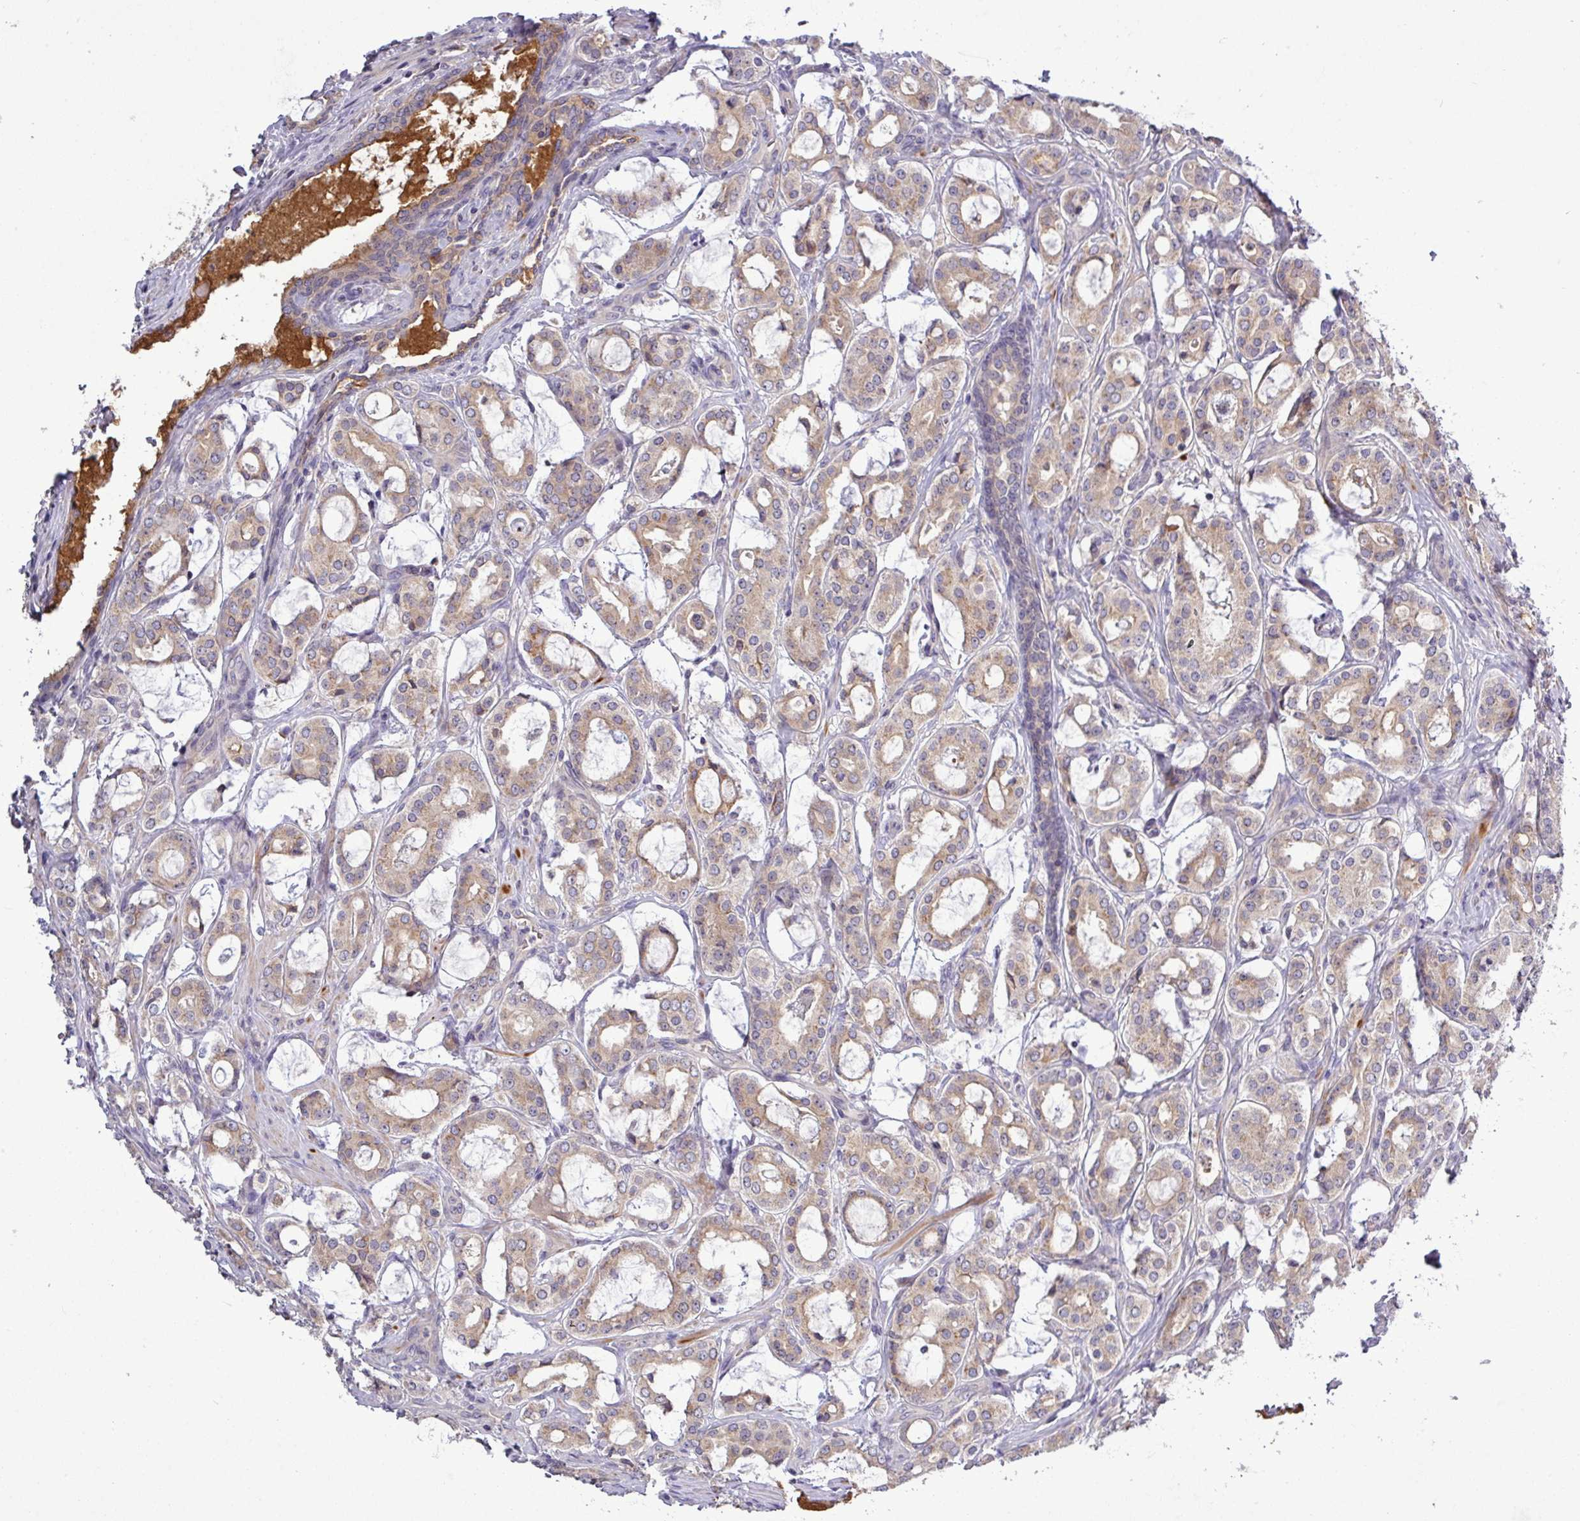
{"staining": {"intensity": "weak", "quantity": ">75%", "location": "cytoplasmic/membranous"}, "tissue": "prostate cancer", "cell_type": "Tumor cells", "image_type": "cancer", "snomed": [{"axis": "morphology", "description": "Adenocarcinoma, High grade"}, {"axis": "topography", "description": "Prostate"}], "caption": "Immunohistochemical staining of human prostate adenocarcinoma (high-grade) exhibits low levels of weak cytoplasmic/membranous protein staining in approximately >75% of tumor cells.", "gene": "TMEM62", "patient": {"sex": "male", "age": 63}}